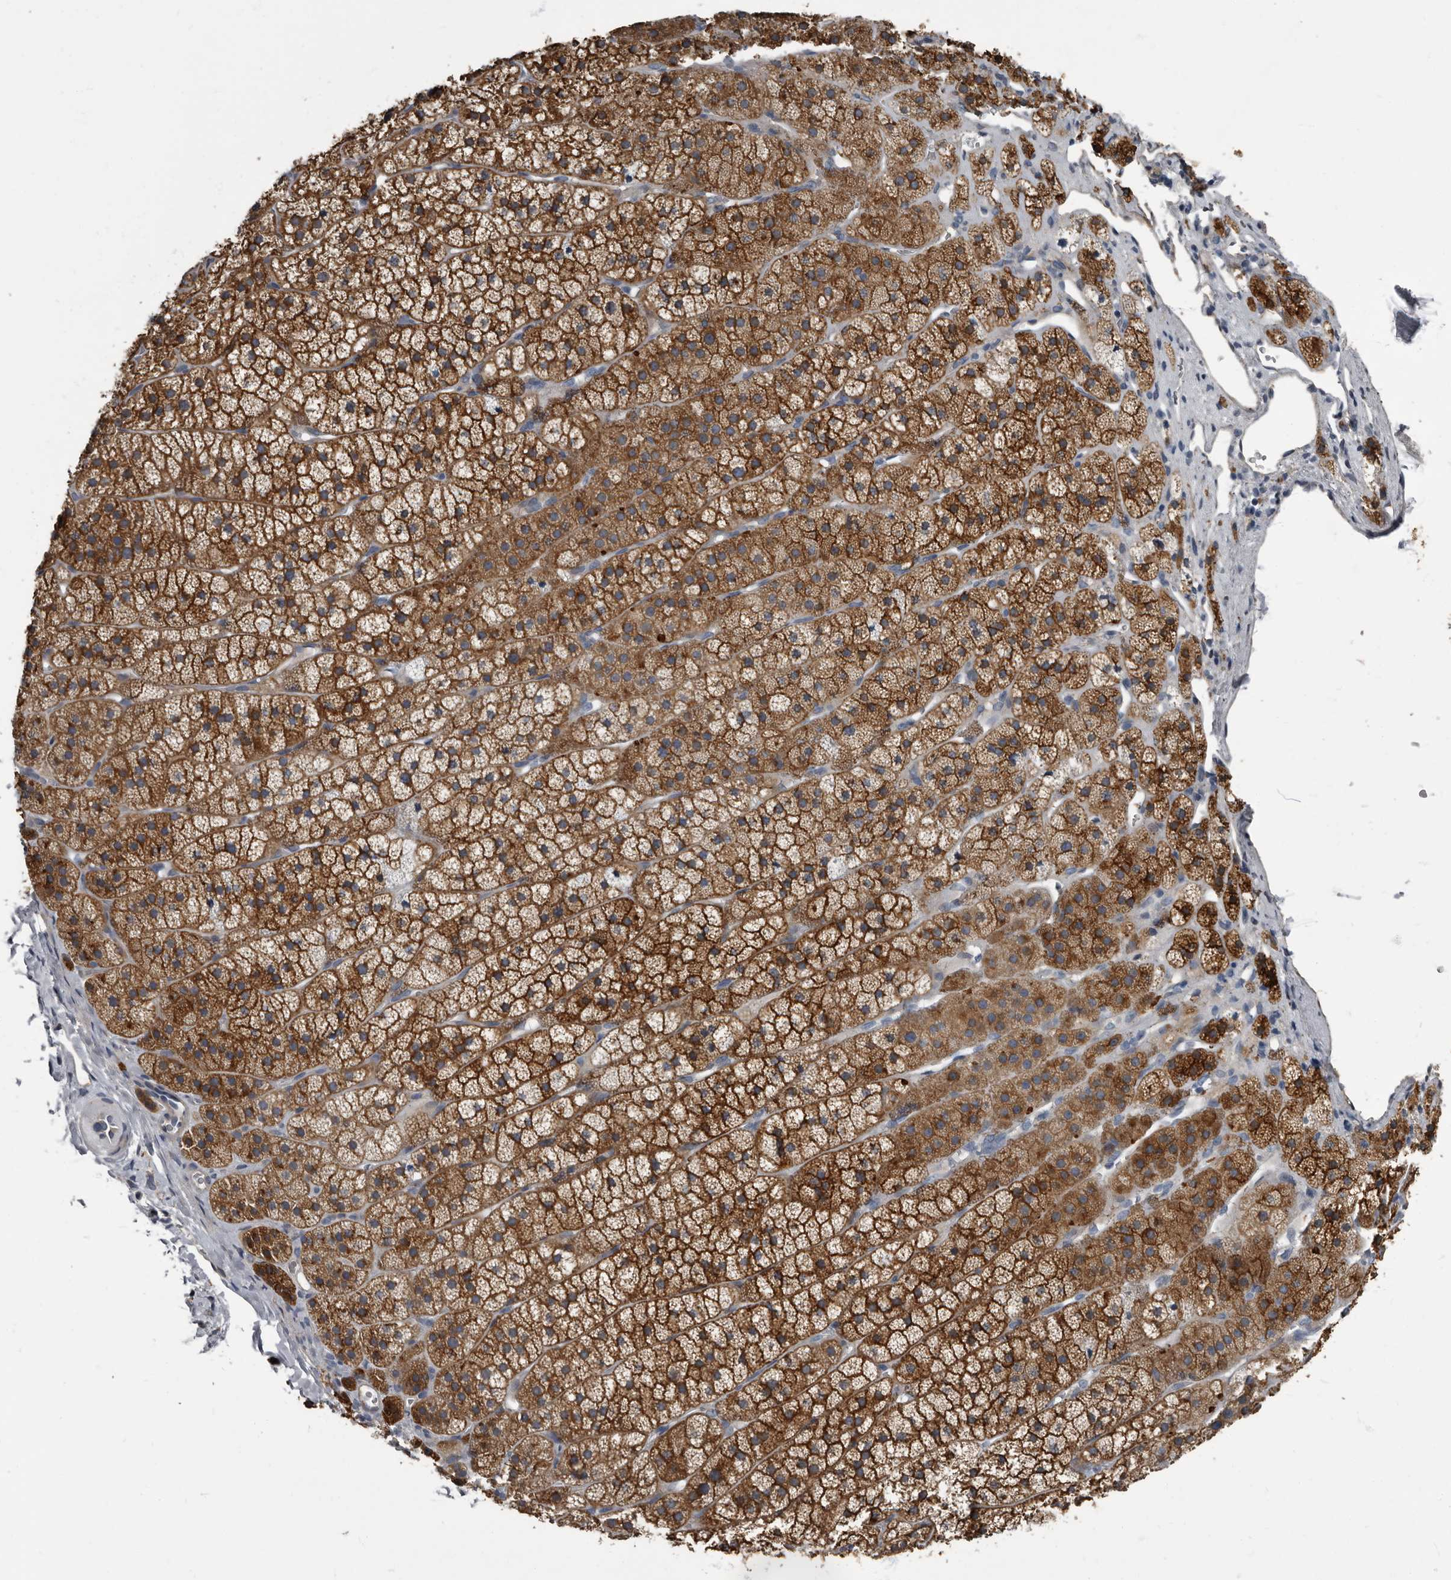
{"staining": {"intensity": "strong", "quantity": ">75%", "location": "cytoplasmic/membranous"}, "tissue": "adrenal gland", "cell_type": "Glandular cells", "image_type": "normal", "snomed": [{"axis": "morphology", "description": "Normal tissue, NOS"}, {"axis": "topography", "description": "Adrenal gland"}], "caption": "A high-resolution micrograph shows IHC staining of benign adrenal gland, which exhibits strong cytoplasmic/membranous positivity in approximately >75% of glandular cells. (Brightfield microscopy of DAB IHC at high magnification).", "gene": "TPD52L1", "patient": {"sex": "female", "age": 44}}